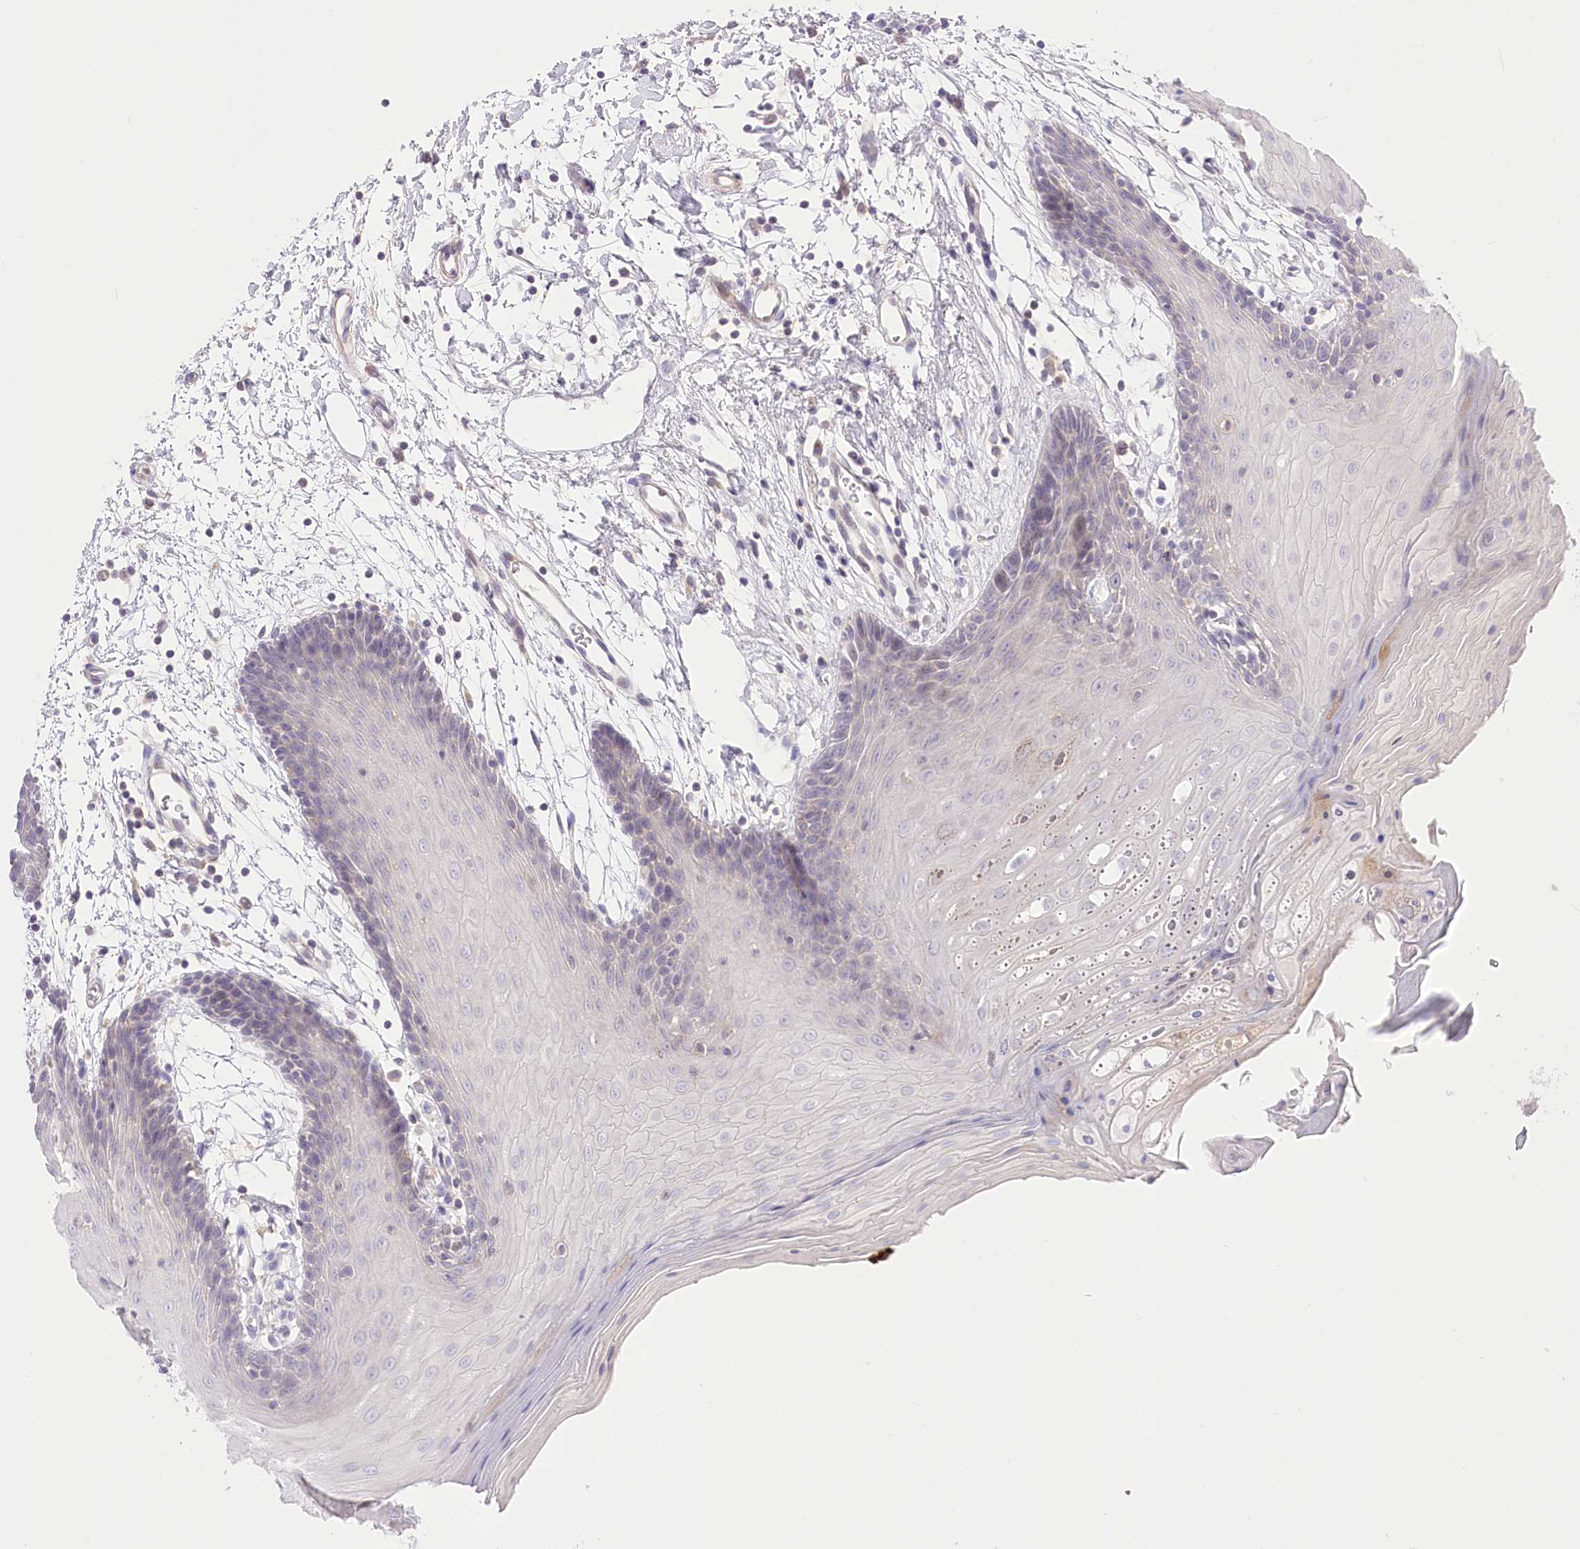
{"staining": {"intensity": "negative", "quantity": "none", "location": "none"}, "tissue": "oral mucosa", "cell_type": "Squamous epithelial cells", "image_type": "normal", "snomed": [{"axis": "morphology", "description": "Normal tissue, NOS"}, {"axis": "topography", "description": "Skeletal muscle"}, {"axis": "topography", "description": "Oral tissue"}, {"axis": "topography", "description": "Salivary gland"}, {"axis": "topography", "description": "Peripheral nerve tissue"}], "caption": "There is no significant staining in squamous epithelial cells of oral mucosa. The staining was performed using DAB to visualize the protein expression in brown, while the nuclei were stained in blue with hematoxylin (Magnification: 20x).", "gene": "HELT", "patient": {"sex": "male", "age": 54}}